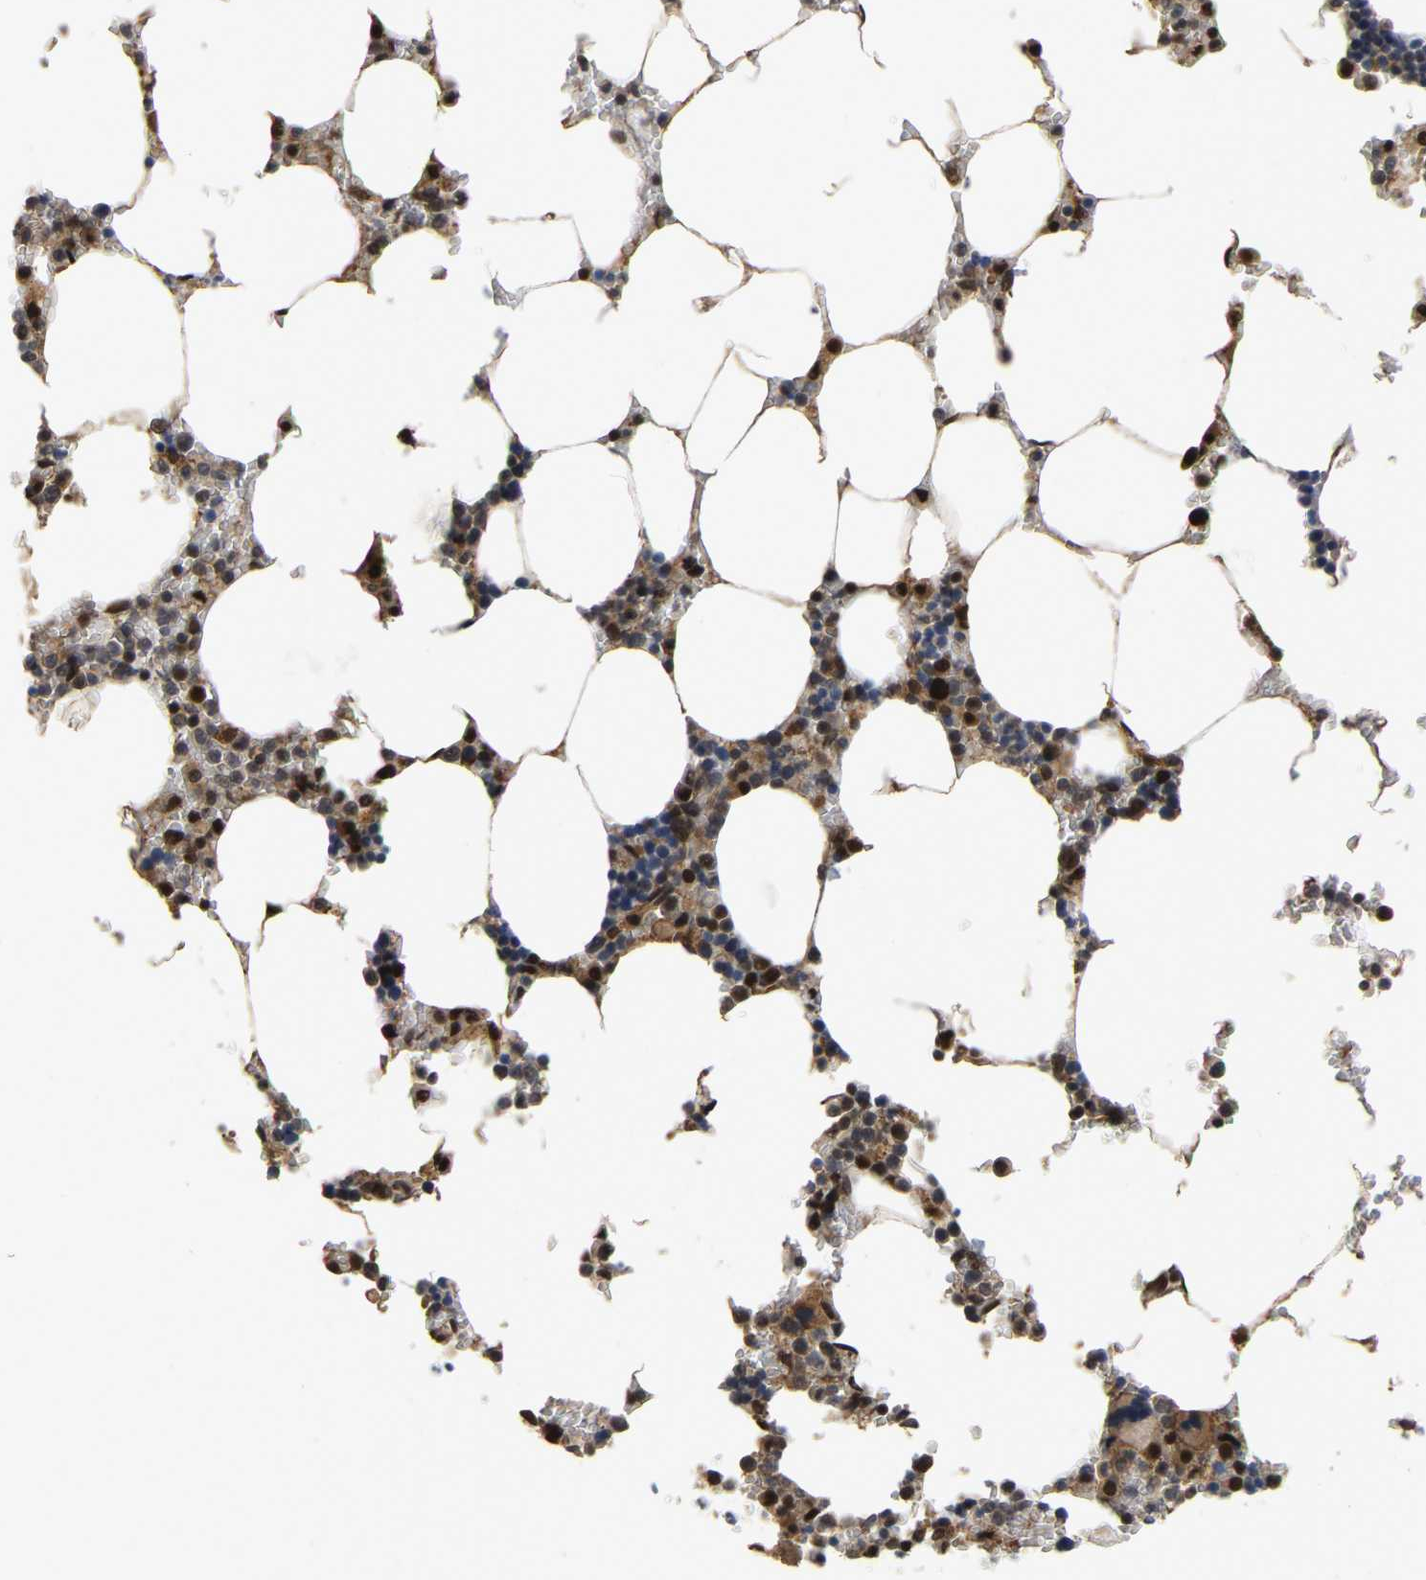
{"staining": {"intensity": "strong", "quantity": "25%-75%", "location": "cytoplasmic/membranous,nuclear"}, "tissue": "bone marrow", "cell_type": "Hematopoietic cells", "image_type": "normal", "snomed": [{"axis": "morphology", "description": "Normal tissue, NOS"}, {"axis": "topography", "description": "Bone marrow"}], "caption": "Hematopoietic cells exhibit high levels of strong cytoplasmic/membranous,nuclear expression in approximately 25%-75% of cells in unremarkable bone marrow.", "gene": "CIAO1", "patient": {"sex": "male", "age": 70}}